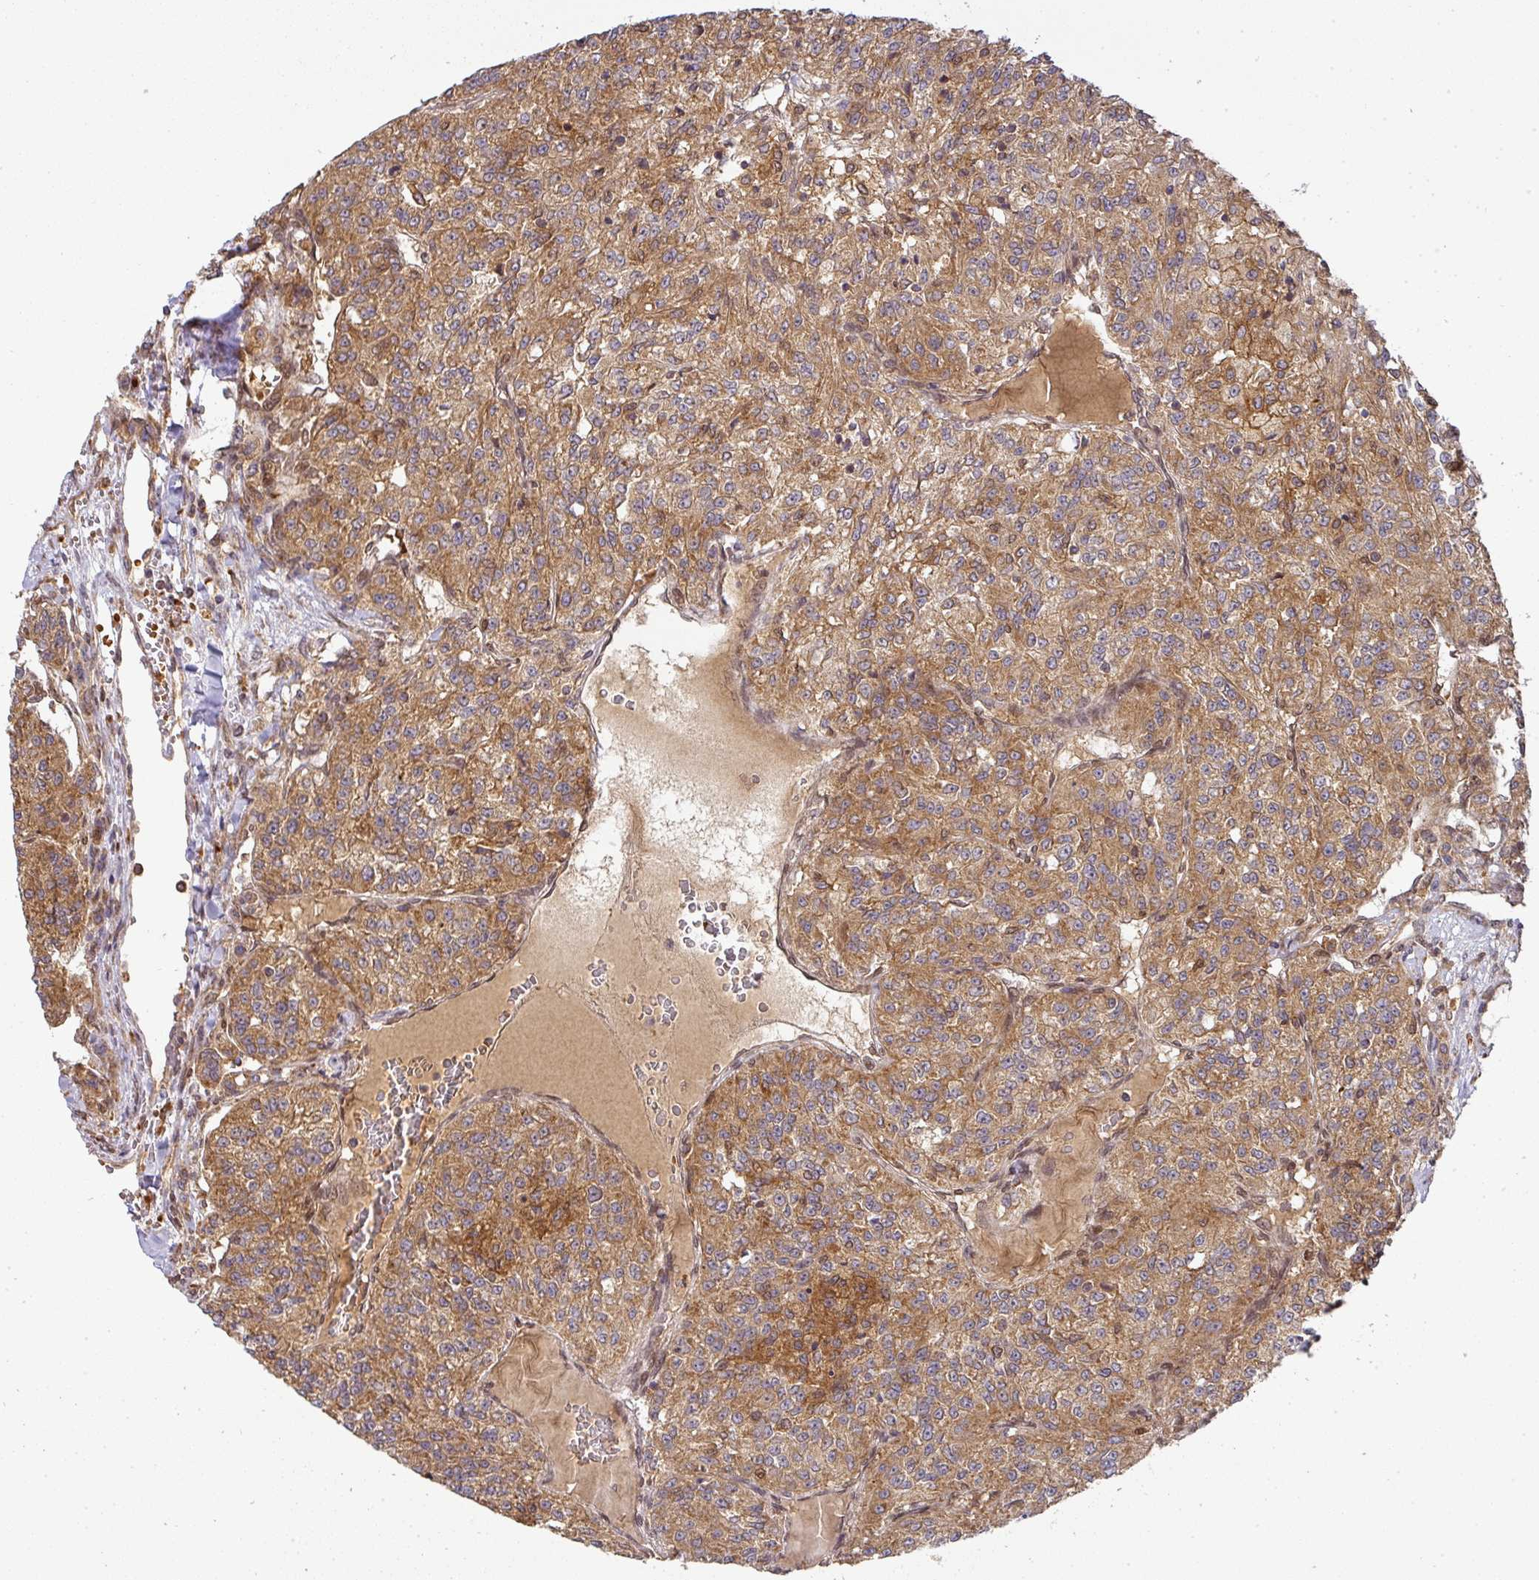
{"staining": {"intensity": "moderate", "quantity": ">75%", "location": "cytoplasmic/membranous"}, "tissue": "renal cancer", "cell_type": "Tumor cells", "image_type": "cancer", "snomed": [{"axis": "morphology", "description": "Adenocarcinoma, NOS"}, {"axis": "topography", "description": "Kidney"}], "caption": "Brown immunohistochemical staining in renal cancer exhibits moderate cytoplasmic/membranous positivity in approximately >75% of tumor cells. The protein of interest is shown in brown color, while the nuclei are stained blue.", "gene": "MALSU1", "patient": {"sex": "female", "age": 63}}